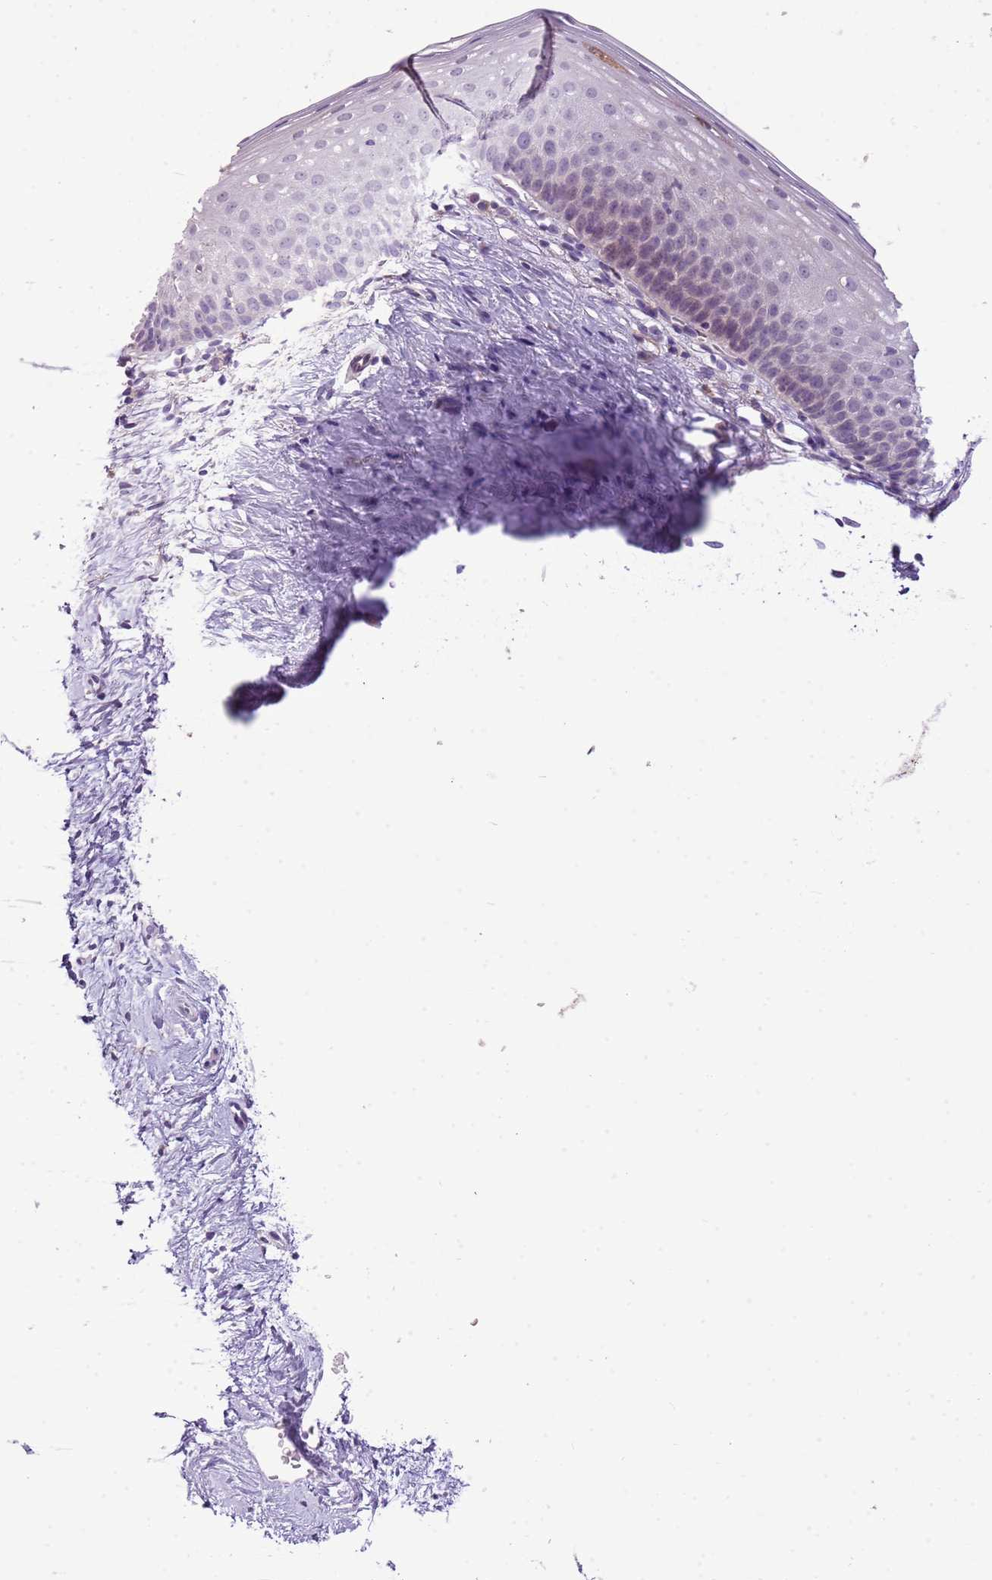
{"staining": {"intensity": "negative", "quantity": "none", "location": "none"}, "tissue": "cervix", "cell_type": "Glandular cells", "image_type": "normal", "snomed": [{"axis": "morphology", "description": "Normal tissue, NOS"}, {"axis": "topography", "description": "Cervix"}], "caption": "Glandular cells show no significant positivity in normal cervix. (Stains: DAB immunohistochemistry (IHC) with hematoxylin counter stain, Microscopy: brightfield microscopy at high magnification).", "gene": "SCAMP5", "patient": {"sex": "female", "age": 57}}